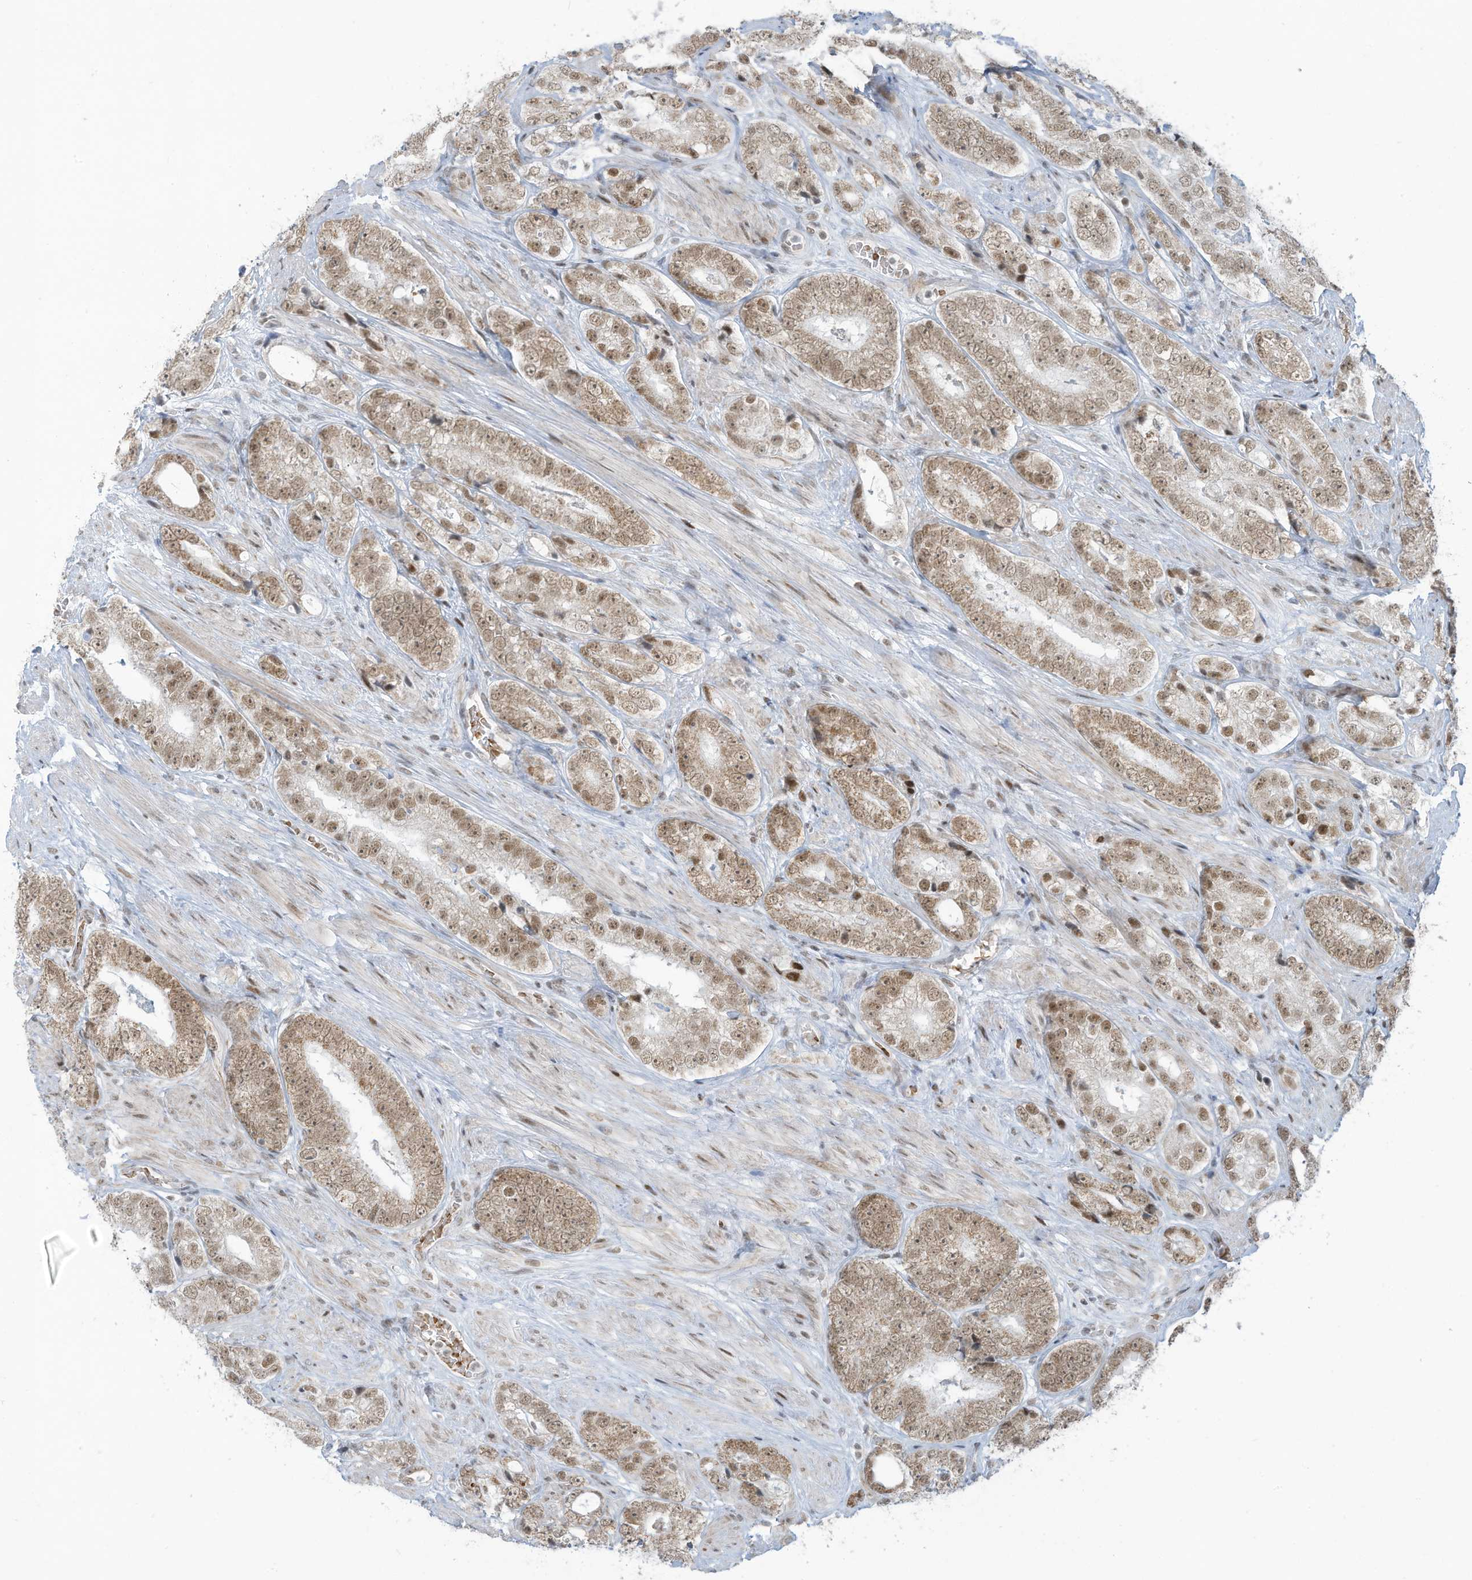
{"staining": {"intensity": "moderate", "quantity": ">75%", "location": "cytoplasmic/membranous,nuclear"}, "tissue": "prostate cancer", "cell_type": "Tumor cells", "image_type": "cancer", "snomed": [{"axis": "morphology", "description": "Adenocarcinoma, High grade"}, {"axis": "topography", "description": "Prostate"}], "caption": "A histopathology image showing moderate cytoplasmic/membranous and nuclear positivity in approximately >75% of tumor cells in prostate adenocarcinoma (high-grade), as visualized by brown immunohistochemical staining.", "gene": "ECT2L", "patient": {"sex": "male", "age": 56}}